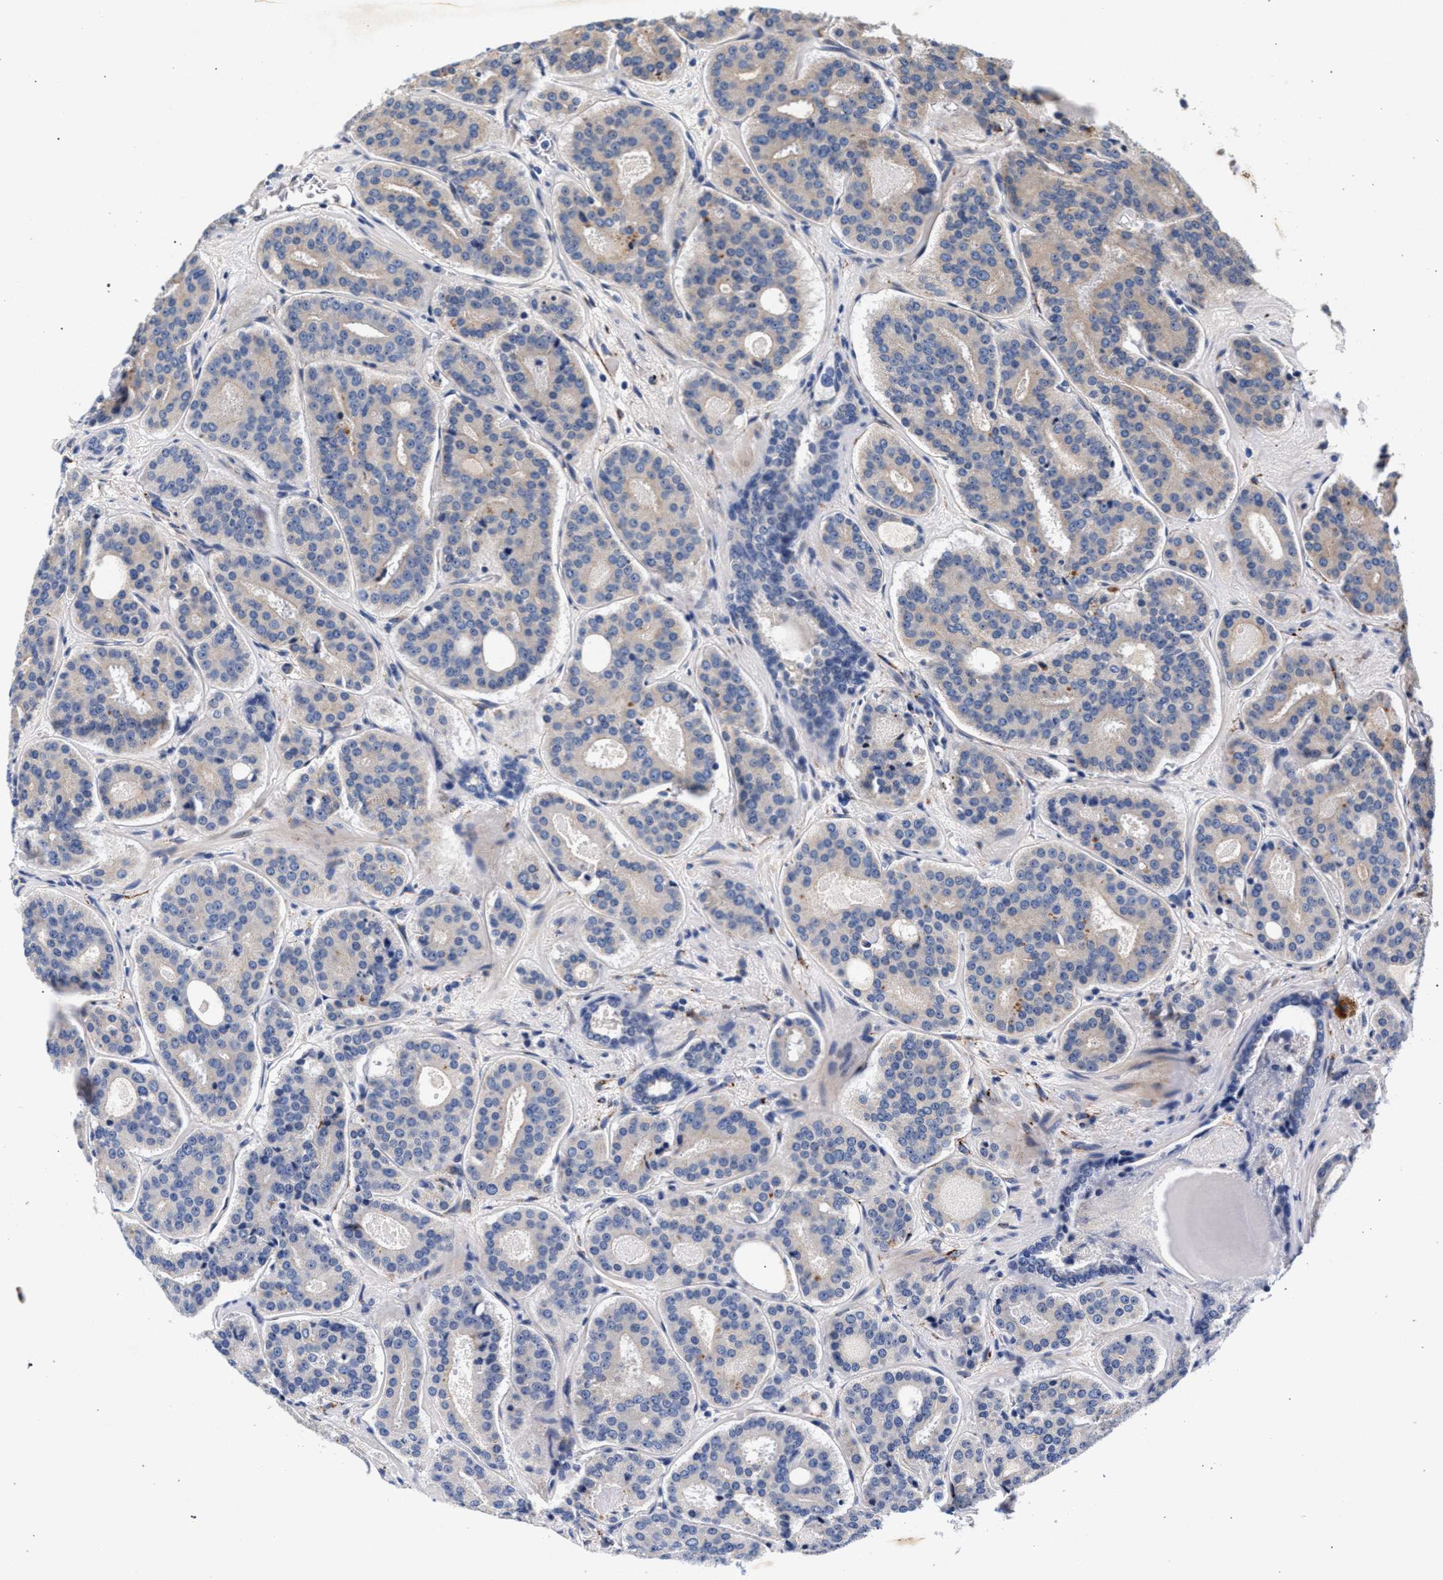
{"staining": {"intensity": "negative", "quantity": "none", "location": "none"}, "tissue": "prostate cancer", "cell_type": "Tumor cells", "image_type": "cancer", "snomed": [{"axis": "morphology", "description": "Adenocarcinoma, High grade"}, {"axis": "topography", "description": "Prostate"}], "caption": "This is a histopathology image of immunohistochemistry staining of prostate cancer, which shows no positivity in tumor cells.", "gene": "NEK7", "patient": {"sex": "male", "age": 60}}